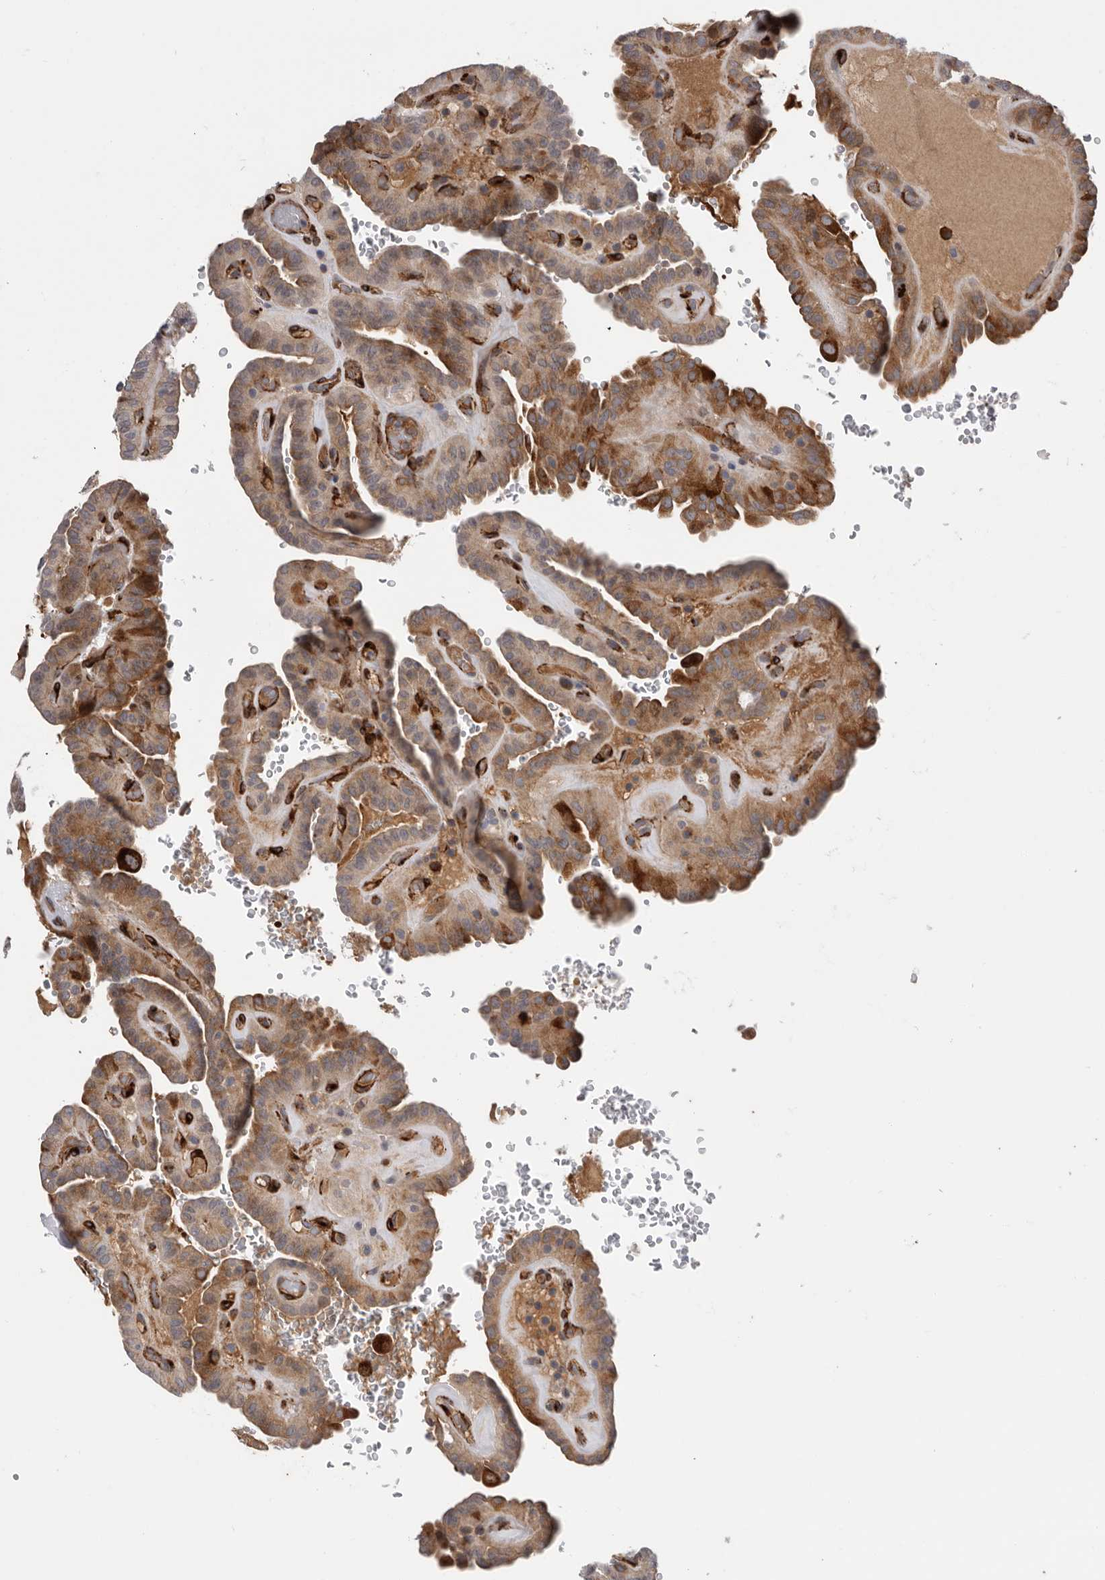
{"staining": {"intensity": "moderate", "quantity": ">75%", "location": "cytoplasmic/membranous"}, "tissue": "thyroid cancer", "cell_type": "Tumor cells", "image_type": "cancer", "snomed": [{"axis": "morphology", "description": "Papillary adenocarcinoma, NOS"}, {"axis": "topography", "description": "Thyroid gland"}], "caption": "Immunohistochemistry (DAB (3,3'-diaminobenzidine)) staining of human thyroid cancer shows moderate cytoplasmic/membranous protein positivity in about >75% of tumor cells. The staining is performed using DAB brown chromogen to label protein expression. The nuclei are counter-stained blue using hematoxylin.", "gene": "ATXN3L", "patient": {"sex": "male", "age": 77}}